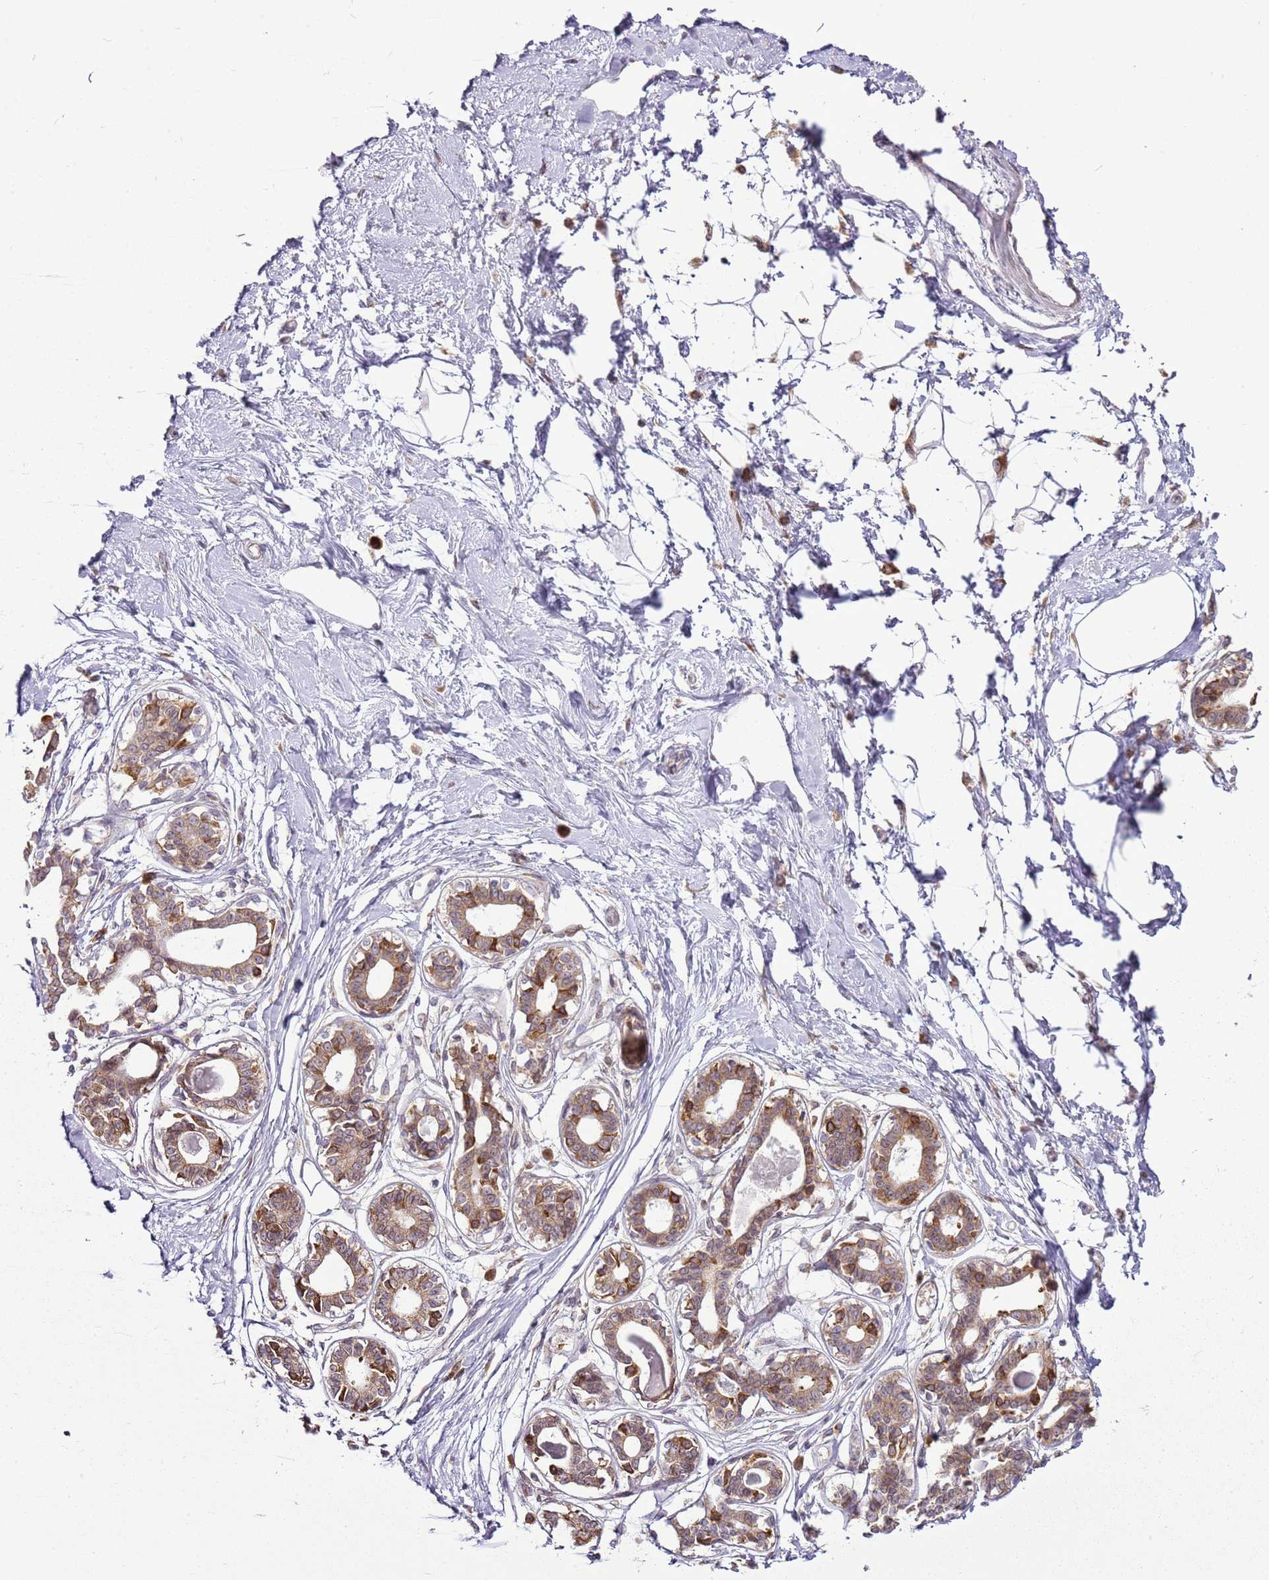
{"staining": {"intensity": "negative", "quantity": "none", "location": "none"}, "tissue": "breast", "cell_type": "Adipocytes", "image_type": "normal", "snomed": [{"axis": "morphology", "description": "Normal tissue, NOS"}, {"axis": "topography", "description": "Breast"}], "caption": "IHC histopathology image of normal human breast stained for a protein (brown), which reveals no positivity in adipocytes.", "gene": "TMED10", "patient": {"sex": "female", "age": 45}}